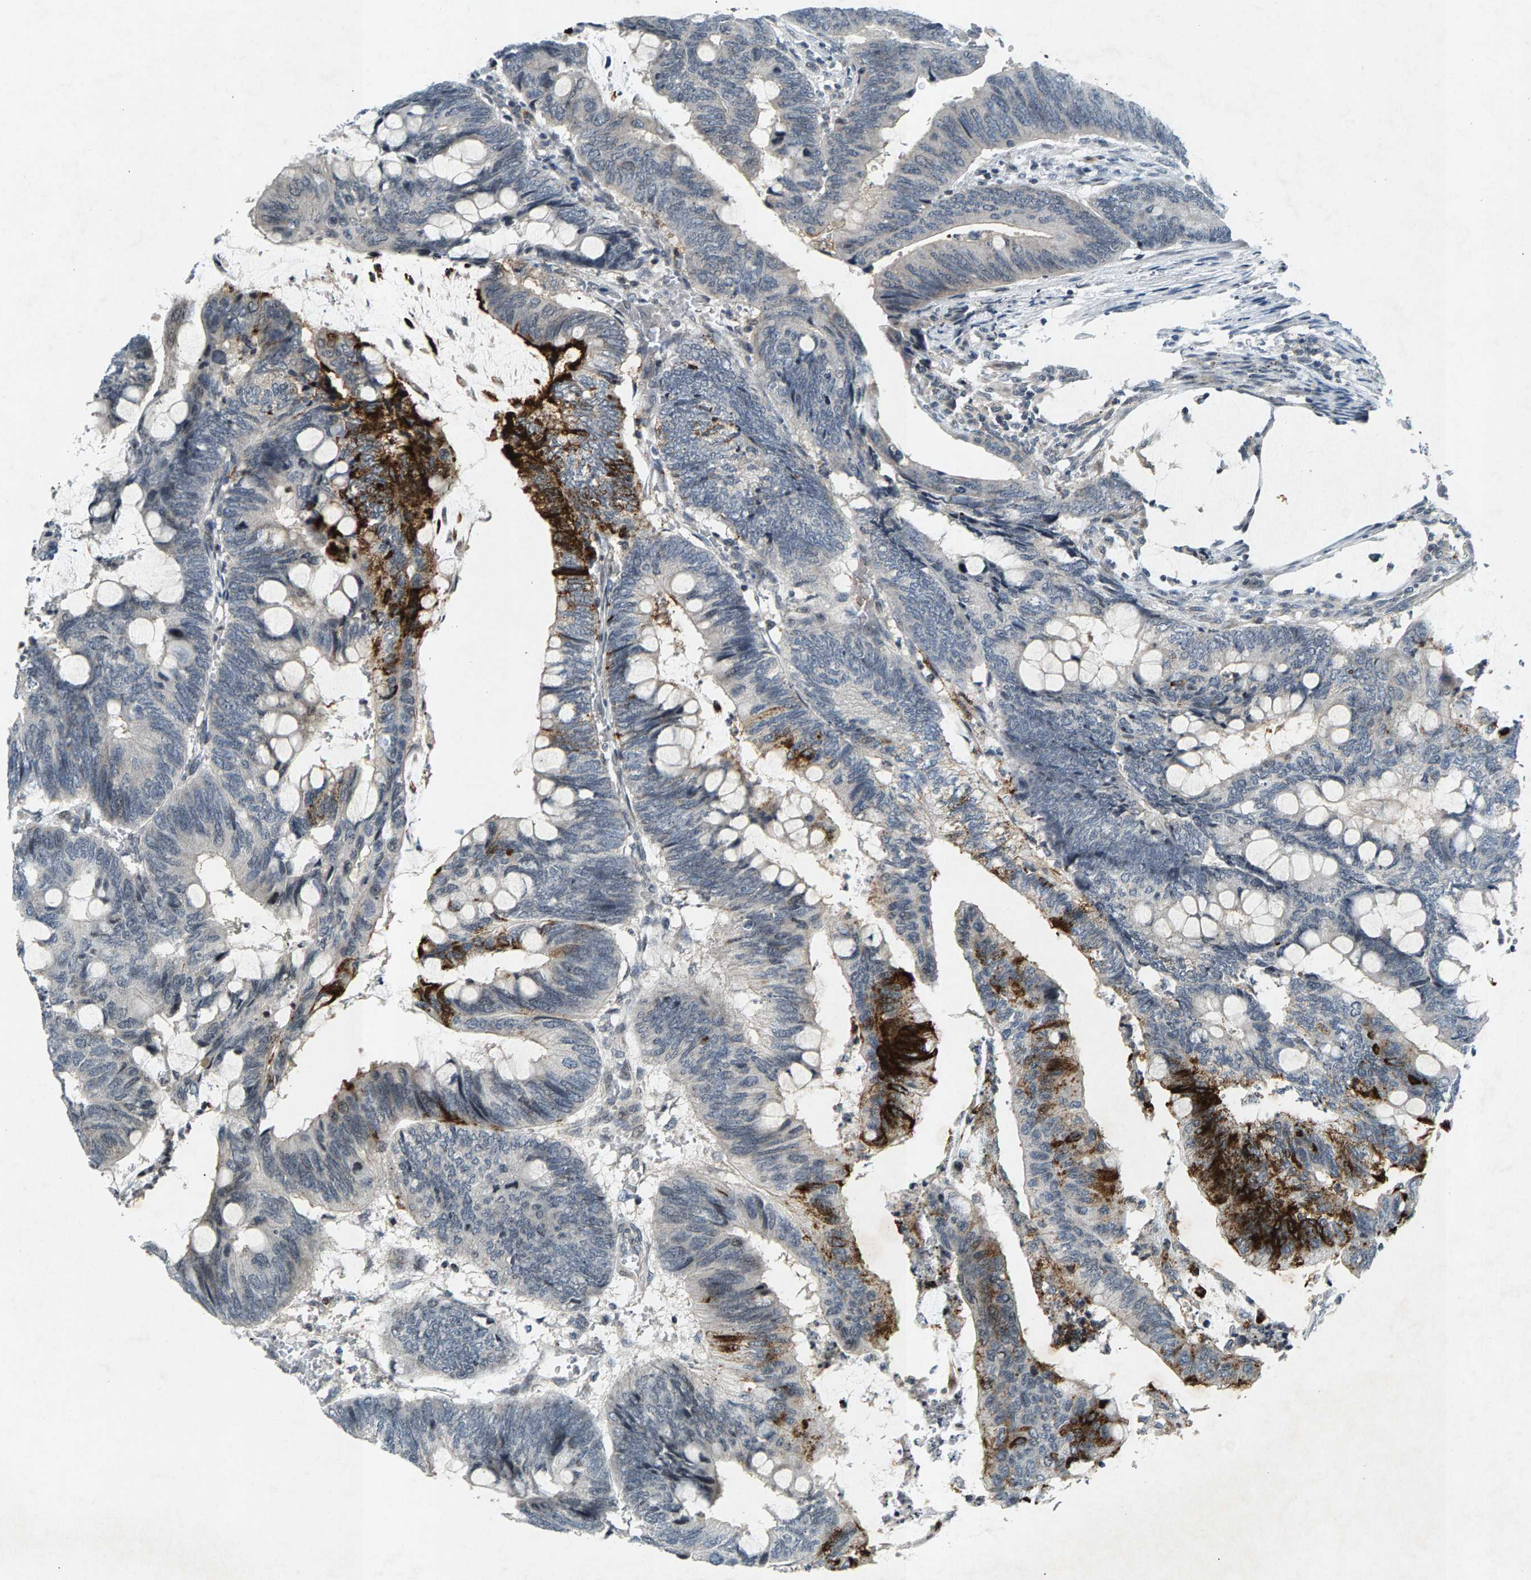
{"staining": {"intensity": "strong", "quantity": "<25%", "location": "cytoplasmic/membranous"}, "tissue": "colorectal cancer", "cell_type": "Tumor cells", "image_type": "cancer", "snomed": [{"axis": "morphology", "description": "Normal tissue, NOS"}, {"axis": "morphology", "description": "Adenocarcinoma, NOS"}, {"axis": "topography", "description": "Rectum"}, {"axis": "topography", "description": "Peripheral nerve tissue"}], "caption": "A medium amount of strong cytoplasmic/membranous expression is identified in approximately <25% of tumor cells in colorectal cancer tissue.", "gene": "ZPR1", "patient": {"sex": "male", "age": 92}}